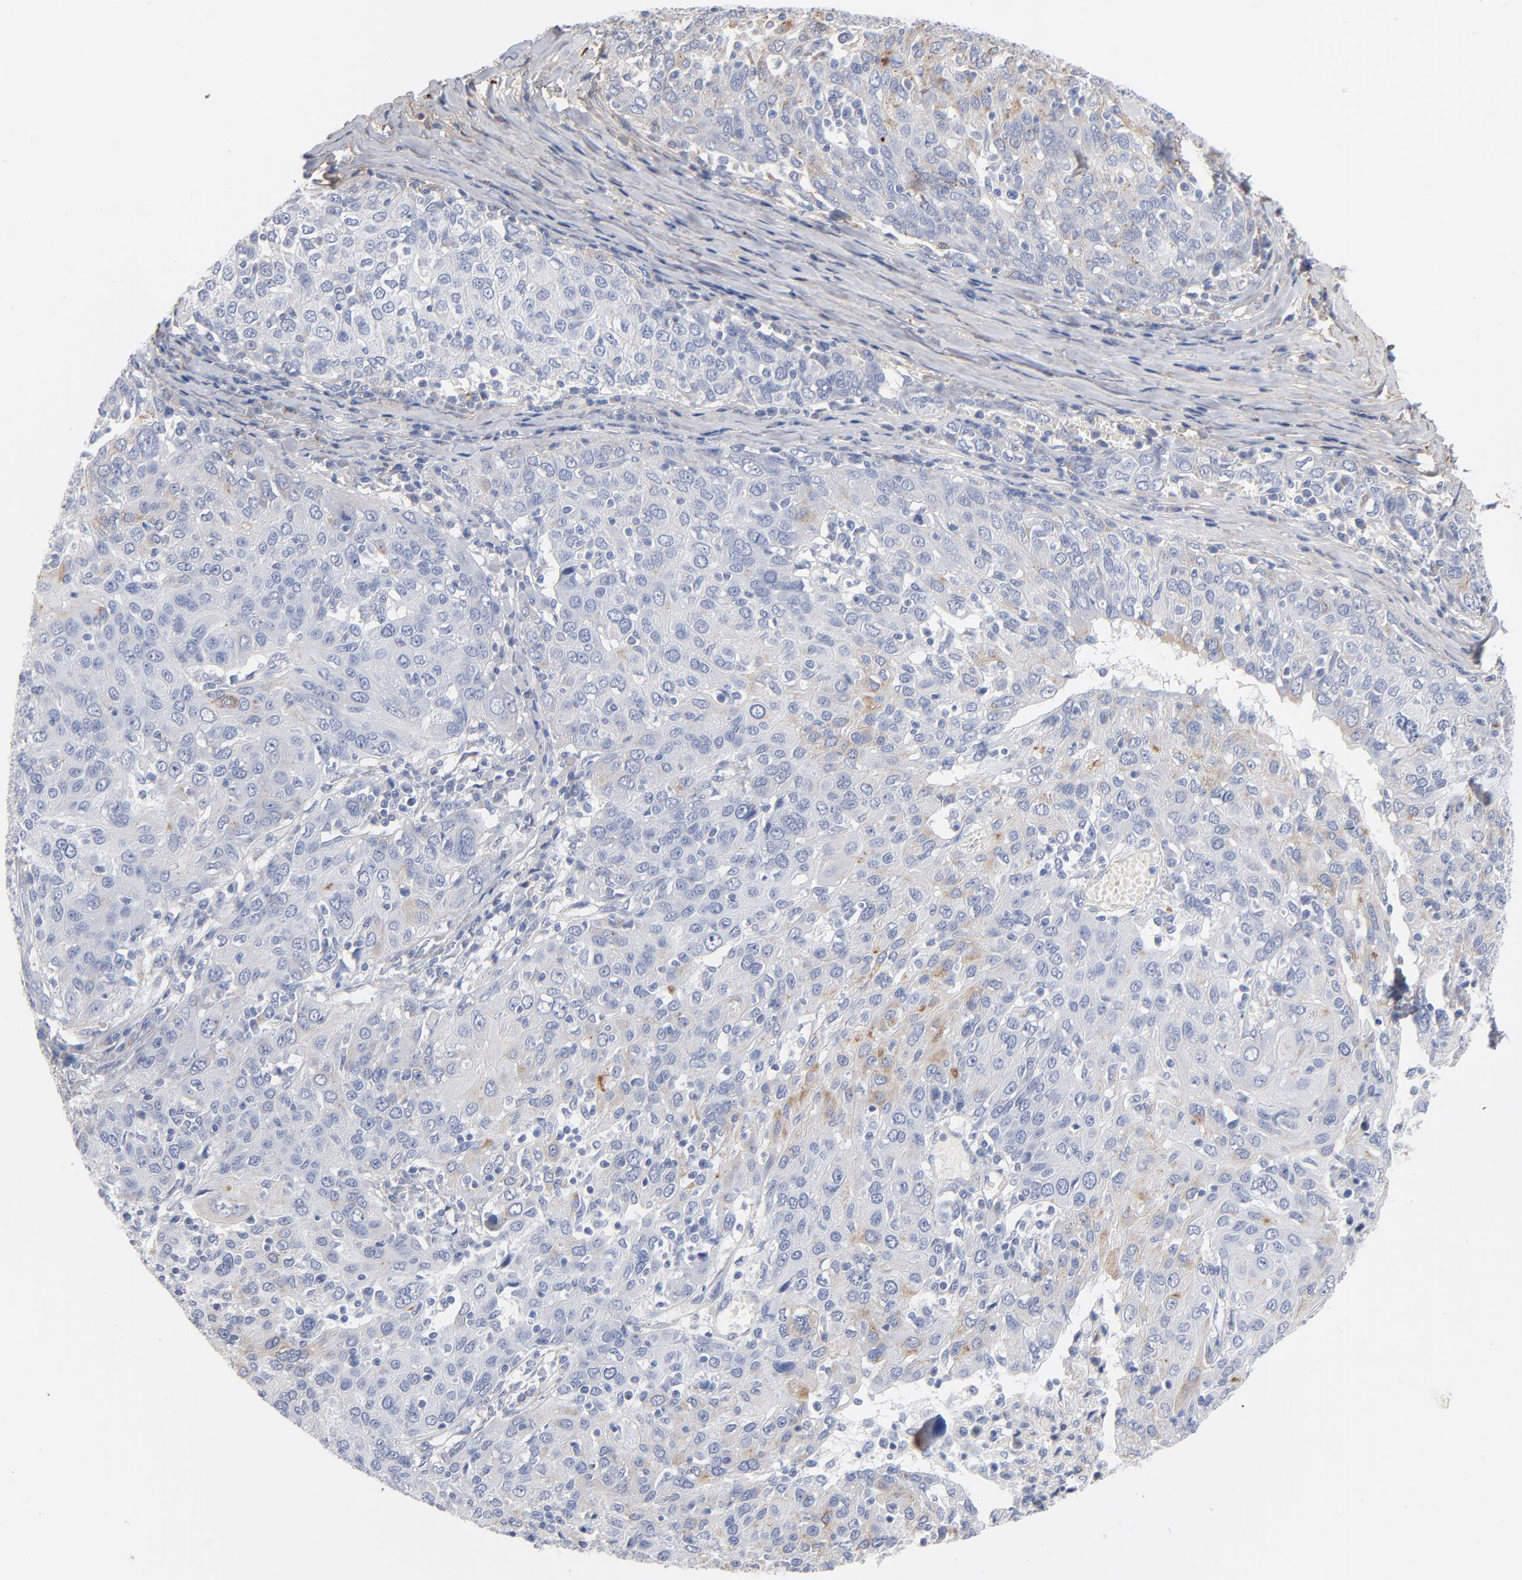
{"staining": {"intensity": "weak", "quantity": "<25%", "location": "cytoplasmic/membranous"}, "tissue": "ovarian cancer", "cell_type": "Tumor cells", "image_type": "cancer", "snomed": [{"axis": "morphology", "description": "Carcinoma, endometroid"}, {"axis": "topography", "description": "Ovary"}], "caption": "Endometroid carcinoma (ovarian) was stained to show a protein in brown. There is no significant expression in tumor cells.", "gene": "LTBP2", "patient": {"sex": "female", "age": 50}}